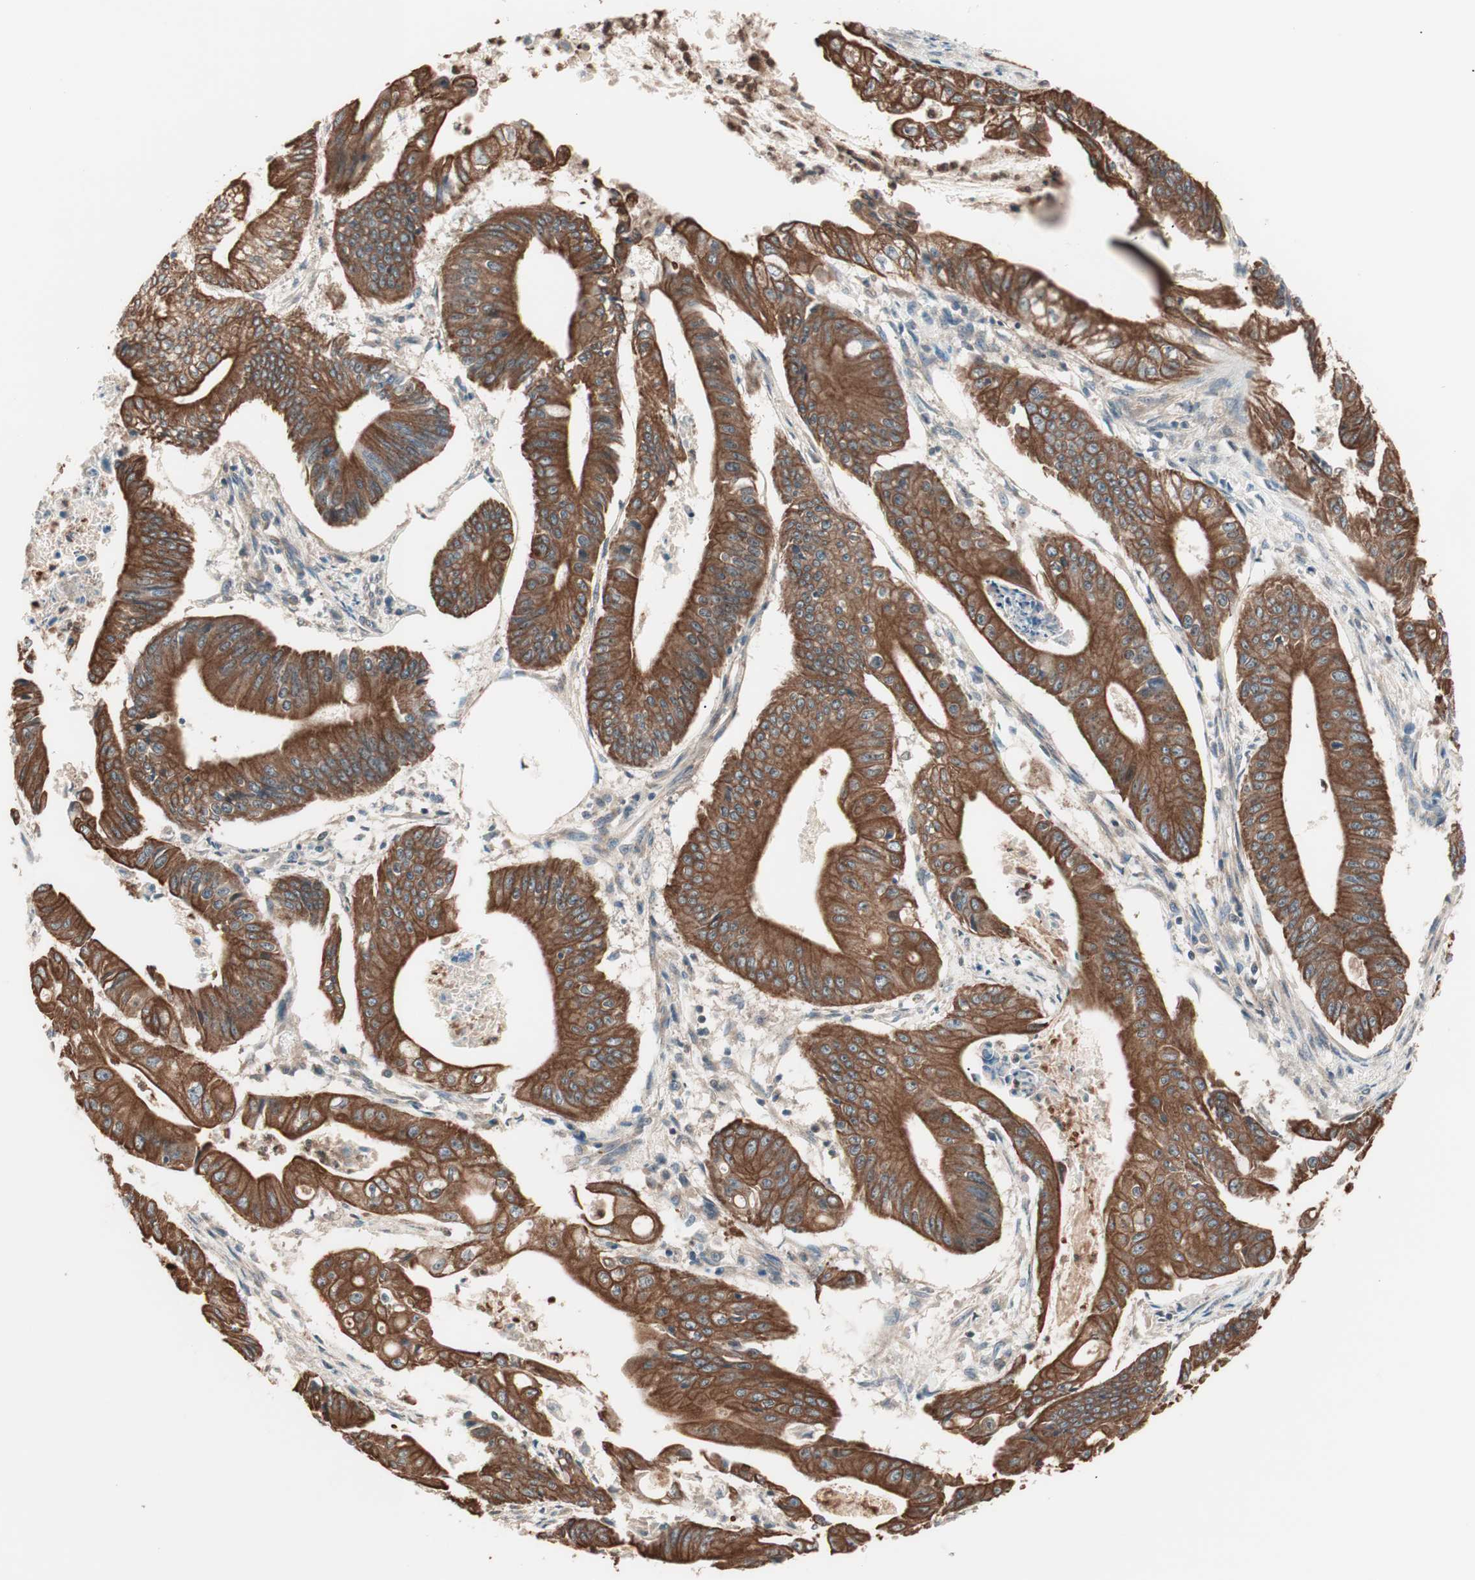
{"staining": {"intensity": "strong", "quantity": ">75%", "location": "cytoplasmic/membranous"}, "tissue": "pancreatic cancer", "cell_type": "Tumor cells", "image_type": "cancer", "snomed": [{"axis": "morphology", "description": "Normal tissue, NOS"}, {"axis": "topography", "description": "Lymph node"}], "caption": "Strong cytoplasmic/membranous expression for a protein is identified in about >75% of tumor cells of pancreatic cancer using immunohistochemistry.", "gene": "TSG101", "patient": {"sex": "male", "age": 62}}